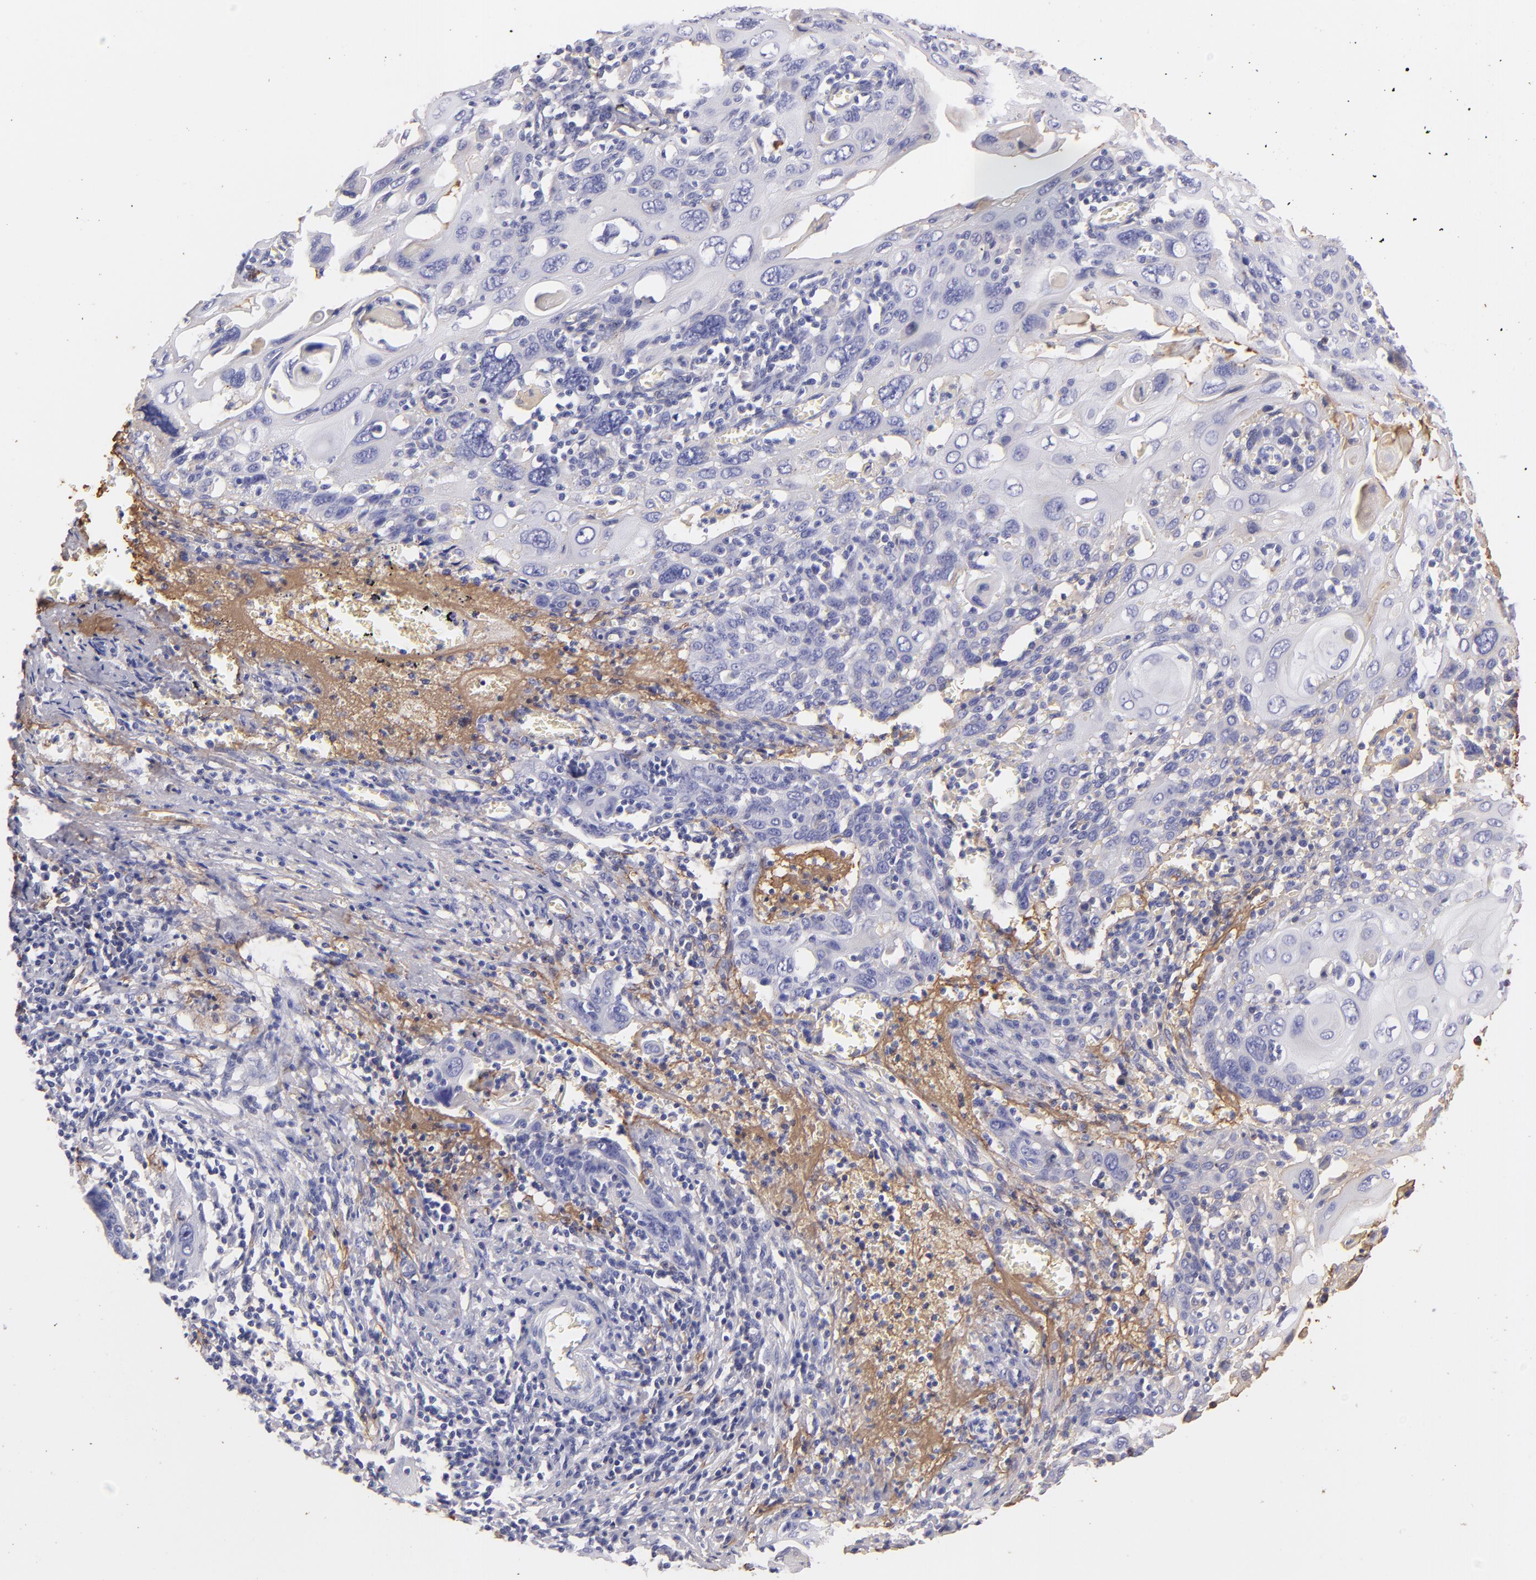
{"staining": {"intensity": "negative", "quantity": "none", "location": "none"}, "tissue": "cervical cancer", "cell_type": "Tumor cells", "image_type": "cancer", "snomed": [{"axis": "morphology", "description": "Squamous cell carcinoma, NOS"}, {"axis": "topography", "description": "Cervix"}], "caption": "Human cervical cancer (squamous cell carcinoma) stained for a protein using IHC demonstrates no positivity in tumor cells.", "gene": "FGB", "patient": {"sex": "female", "age": 54}}